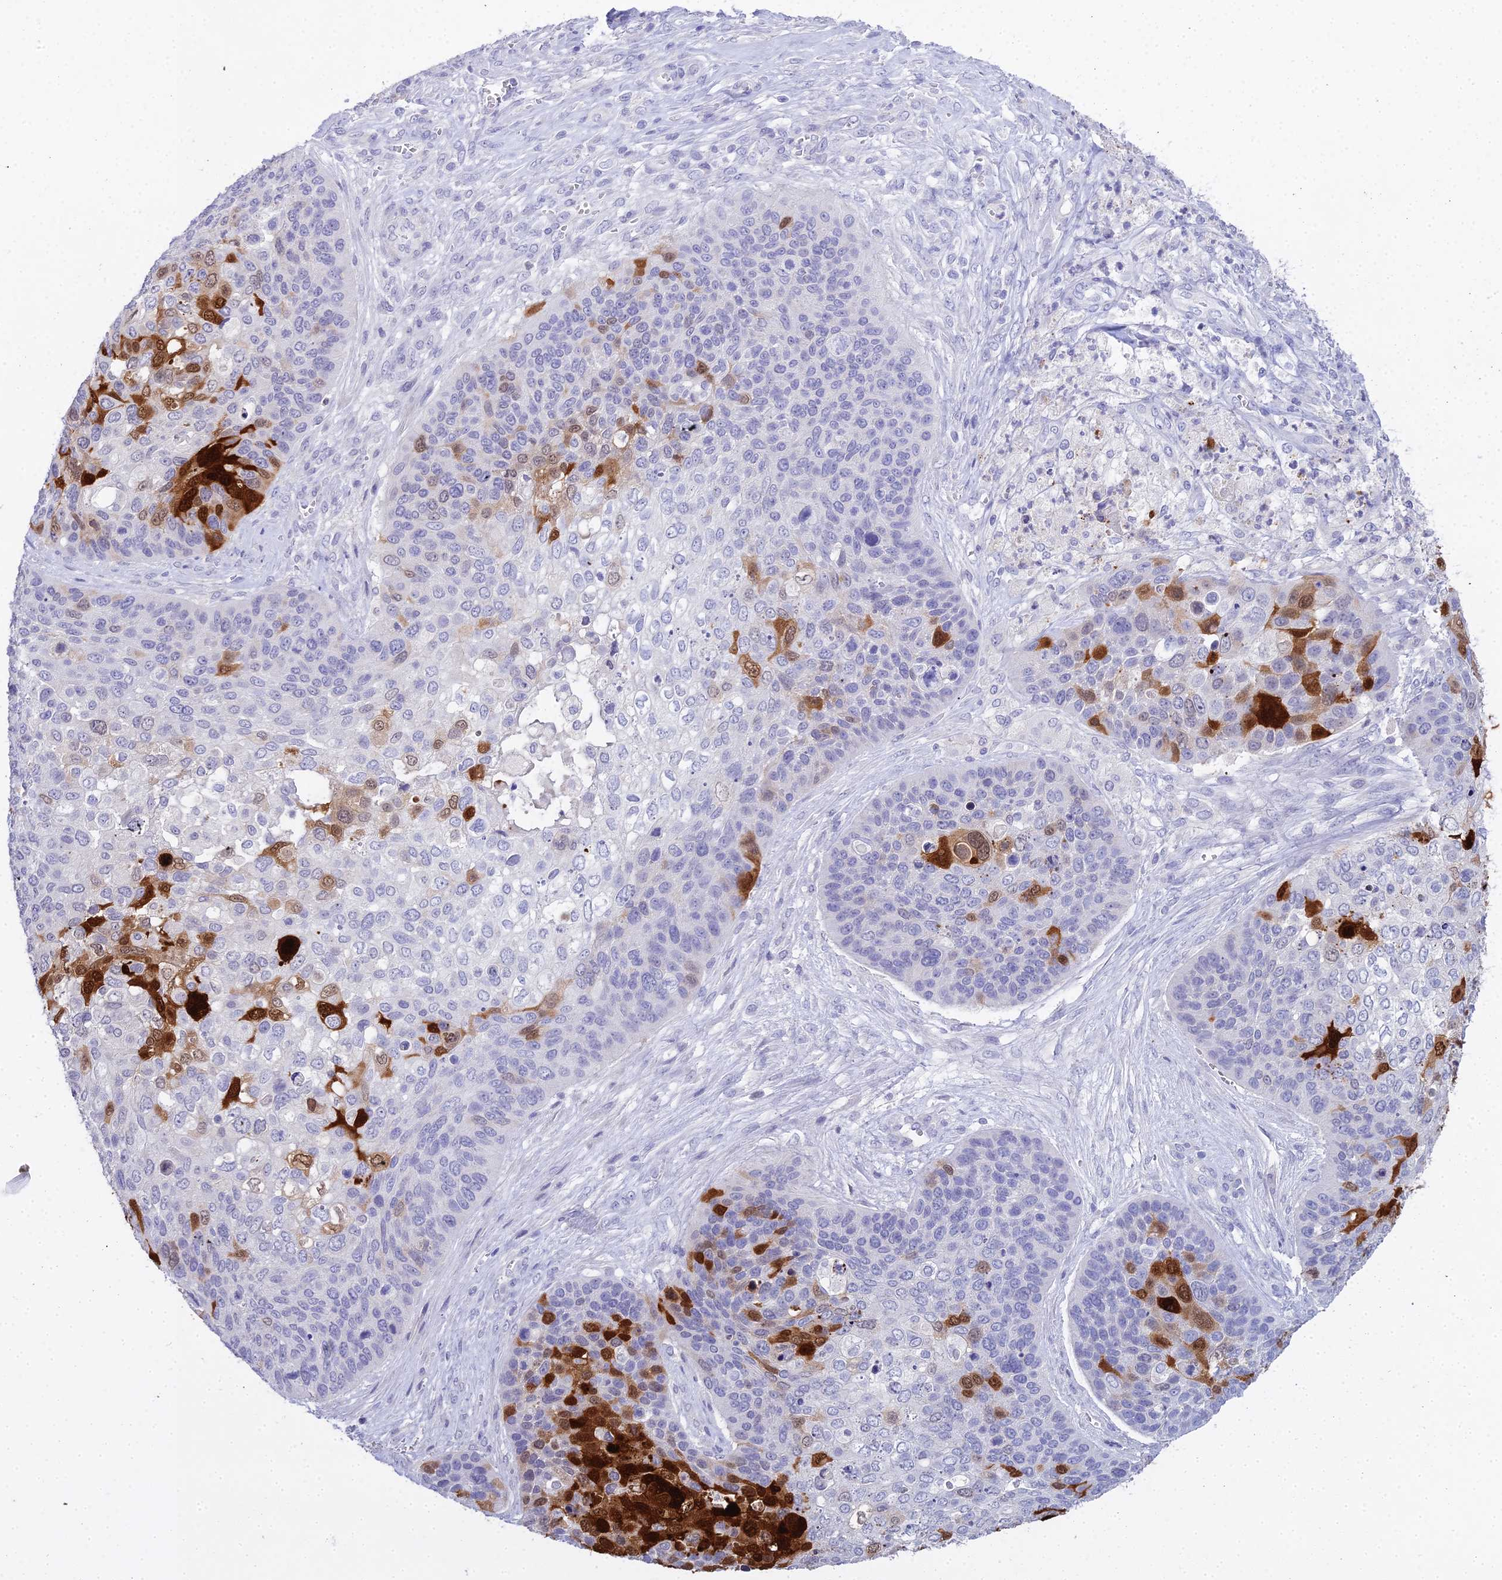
{"staining": {"intensity": "strong", "quantity": "<25%", "location": "cytoplasmic/membranous,nuclear"}, "tissue": "skin cancer", "cell_type": "Tumor cells", "image_type": "cancer", "snomed": [{"axis": "morphology", "description": "Basal cell carcinoma"}, {"axis": "topography", "description": "Skin"}], "caption": "High-magnification brightfield microscopy of skin basal cell carcinoma stained with DAB (brown) and counterstained with hematoxylin (blue). tumor cells exhibit strong cytoplasmic/membranous and nuclear staining is present in about<25% of cells.", "gene": "S100A7", "patient": {"sex": "female", "age": 74}}